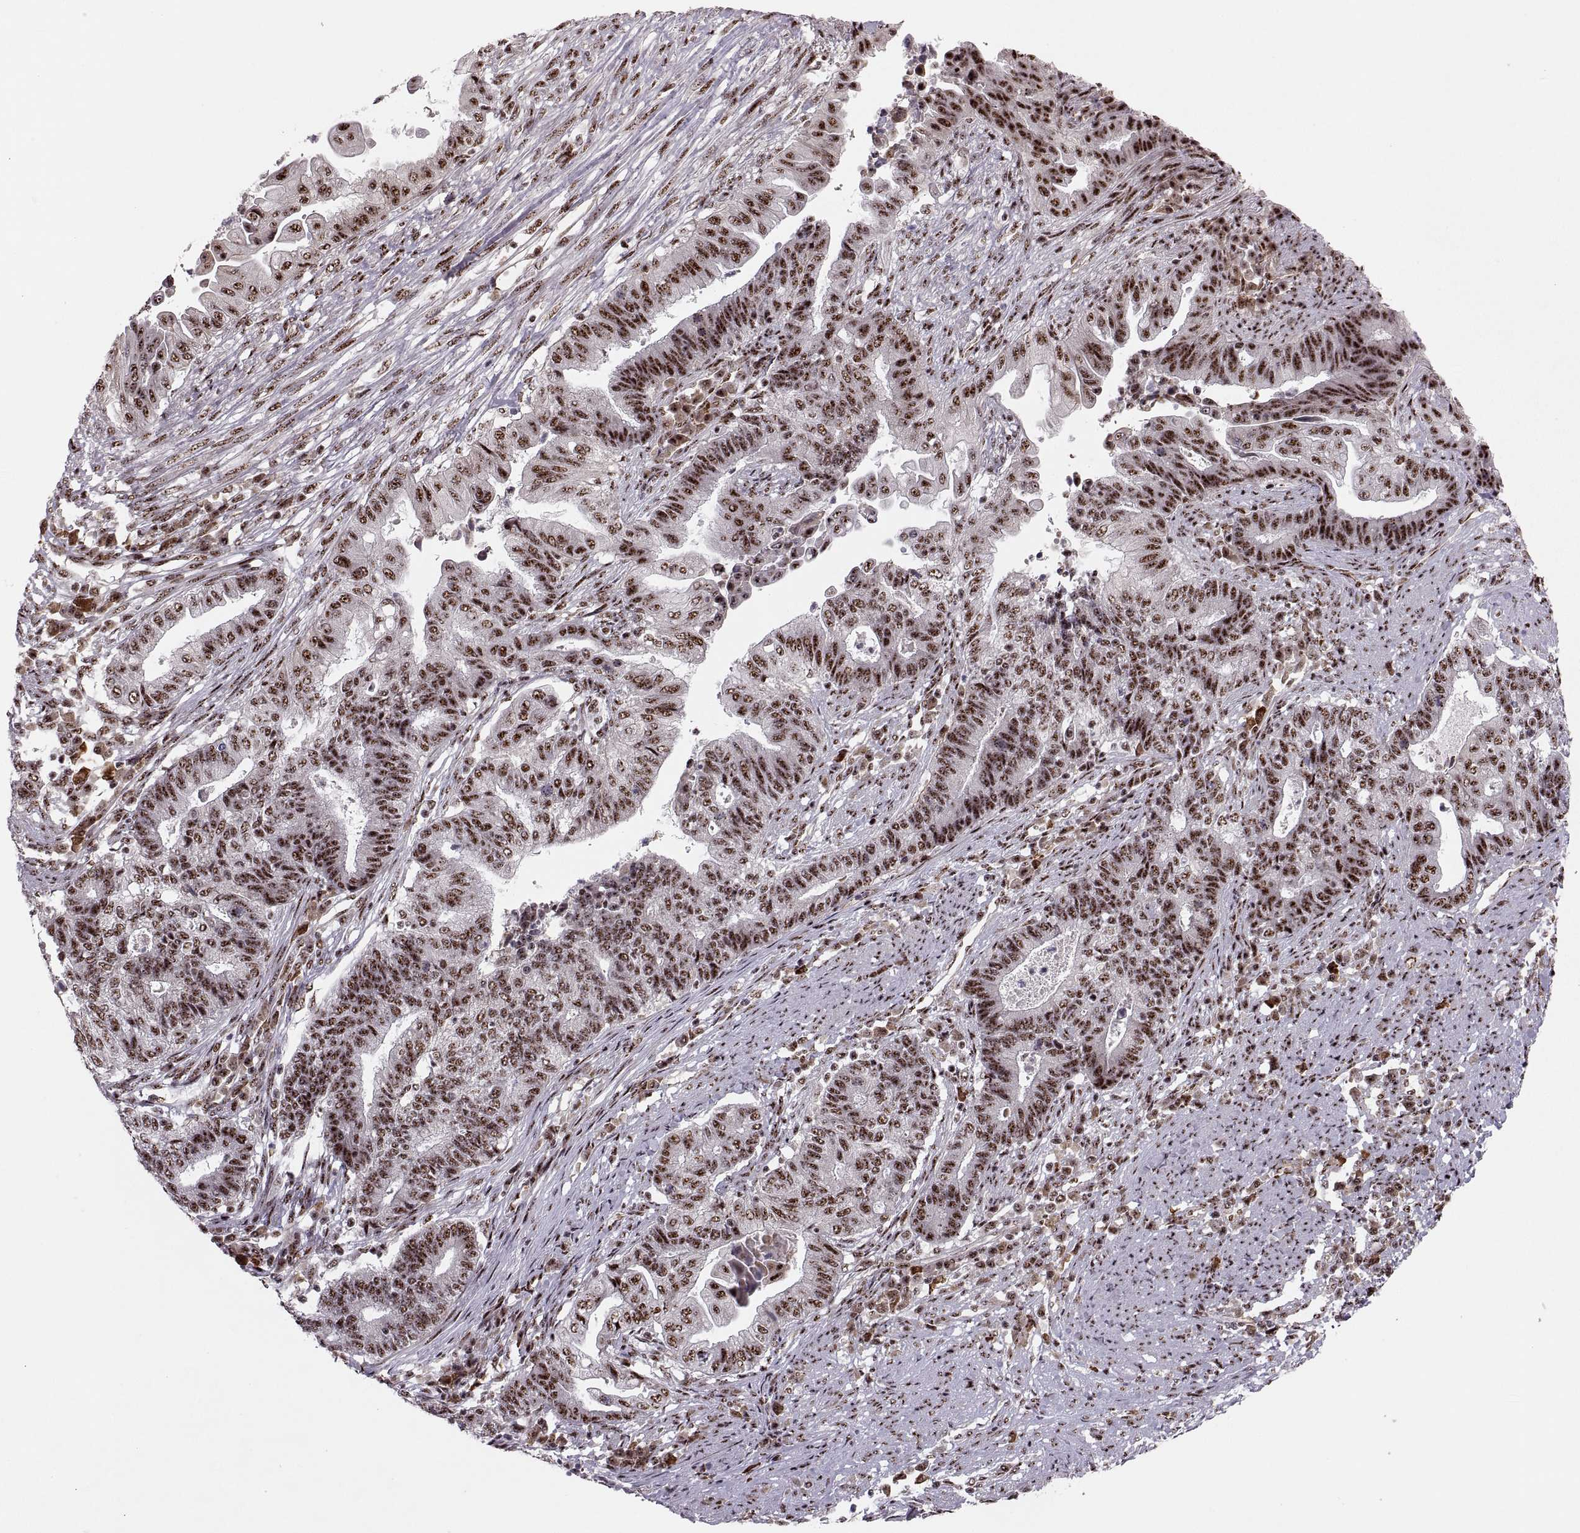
{"staining": {"intensity": "moderate", "quantity": ">75%", "location": "nuclear"}, "tissue": "endometrial cancer", "cell_type": "Tumor cells", "image_type": "cancer", "snomed": [{"axis": "morphology", "description": "Adenocarcinoma, NOS"}, {"axis": "topography", "description": "Uterus"}, {"axis": "topography", "description": "Endometrium"}], "caption": "This is an image of immunohistochemistry staining of adenocarcinoma (endometrial), which shows moderate staining in the nuclear of tumor cells.", "gene": "ZCCHC17", "patient": {"sex": "female", "age": 54}}